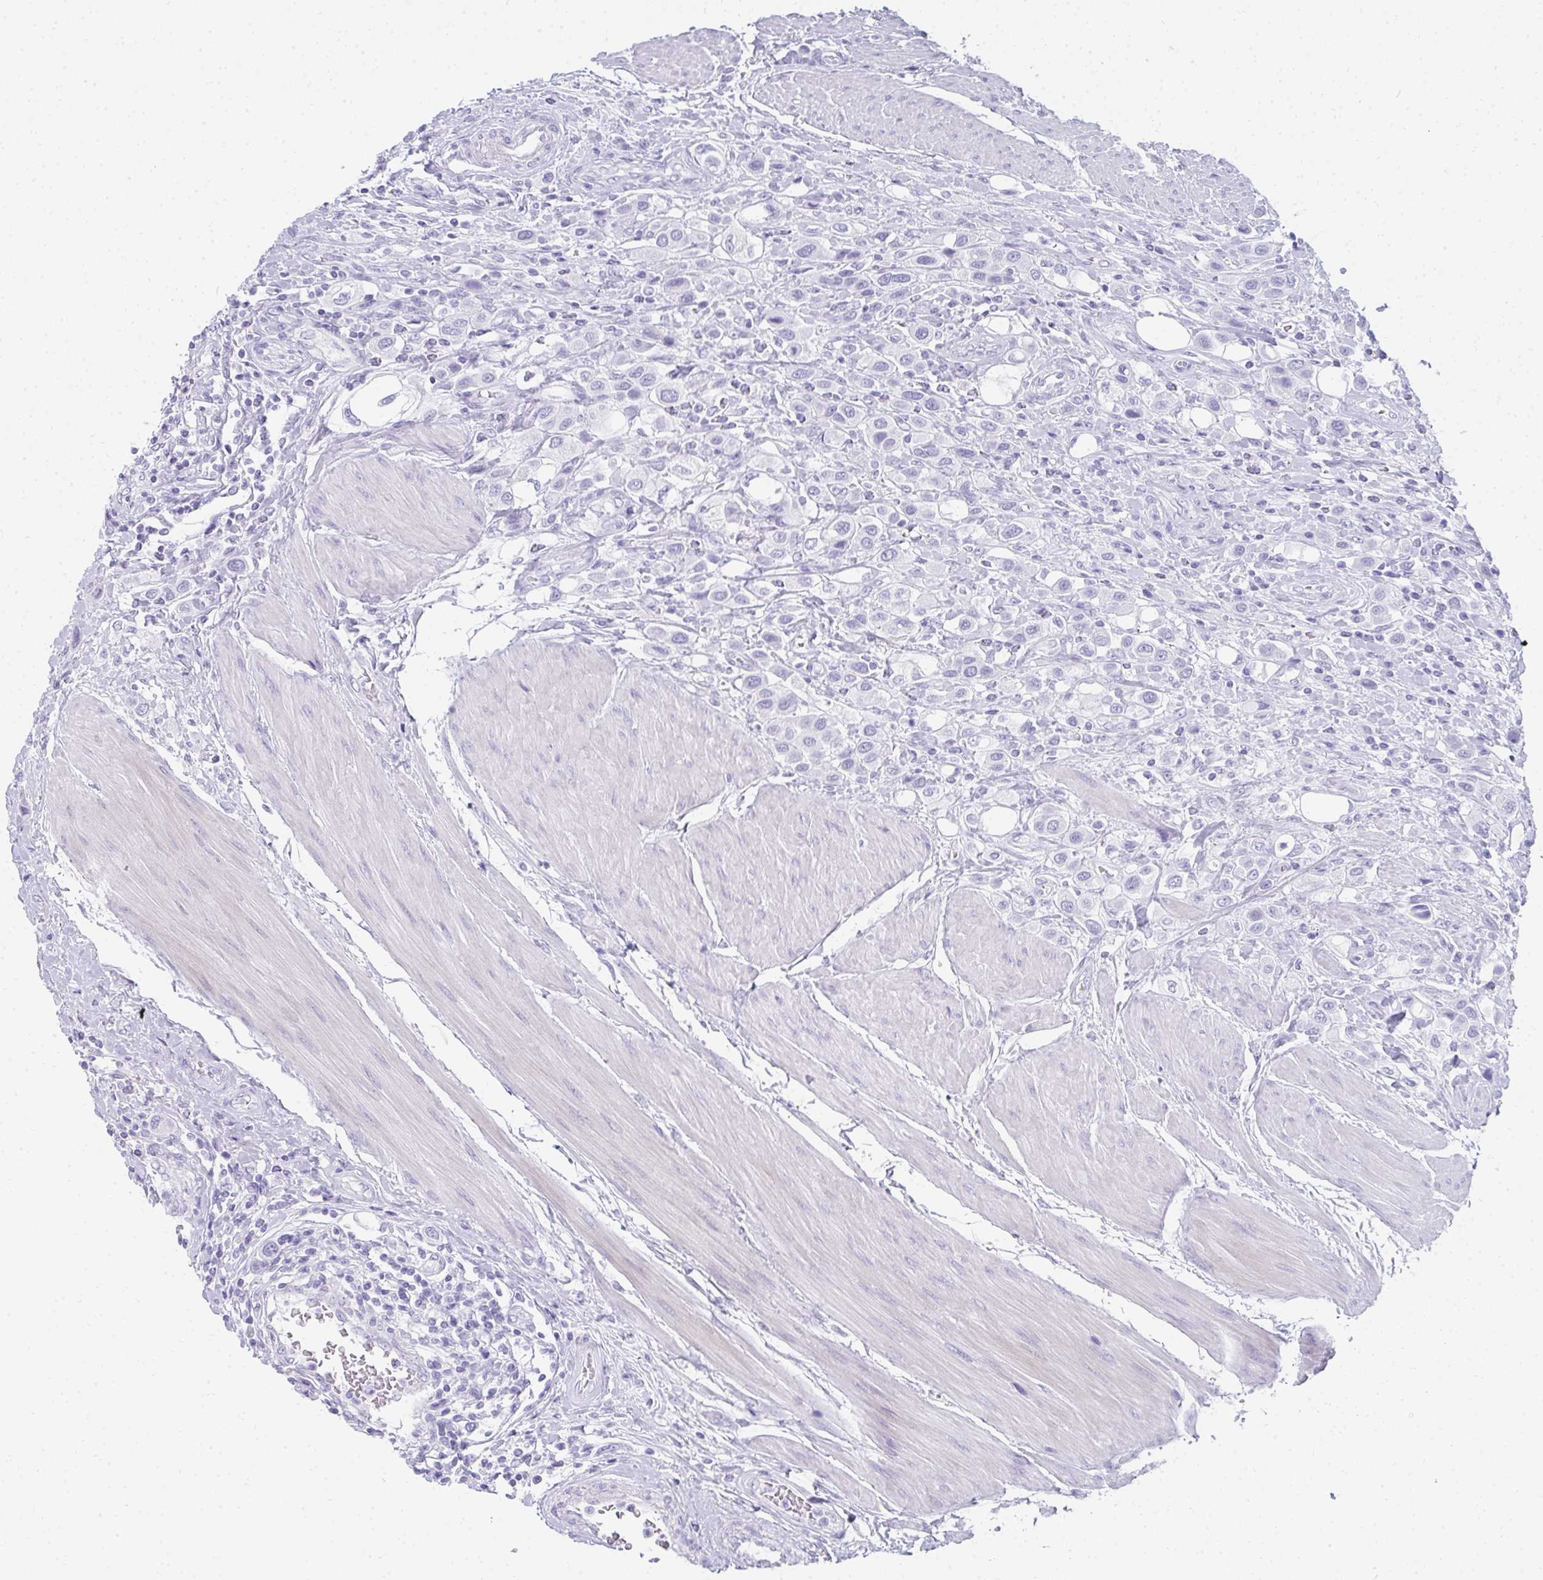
{"staining": {"intensity": "negative", "quantity": "none", "location": "none"}, "tissue": "urothelial cancer", "cell_type": "Tumor cells", "image_type": "cancer", "snomed": [{"axis": "morphology", "description": "Urothelial carcinoma, High grade"}, {"axis": "topography", "description": "Urinary bladder"}], "caption": "Immunohistochemical staining of human high-grade urothelial carcinoma reveals no significant expression in tumor cells. (DAB (3,3'-diaminobenzidine) immunohistochemistry, high magnification).", "gene": "RLF", "patient": {"sex": "male", "age": 50}}